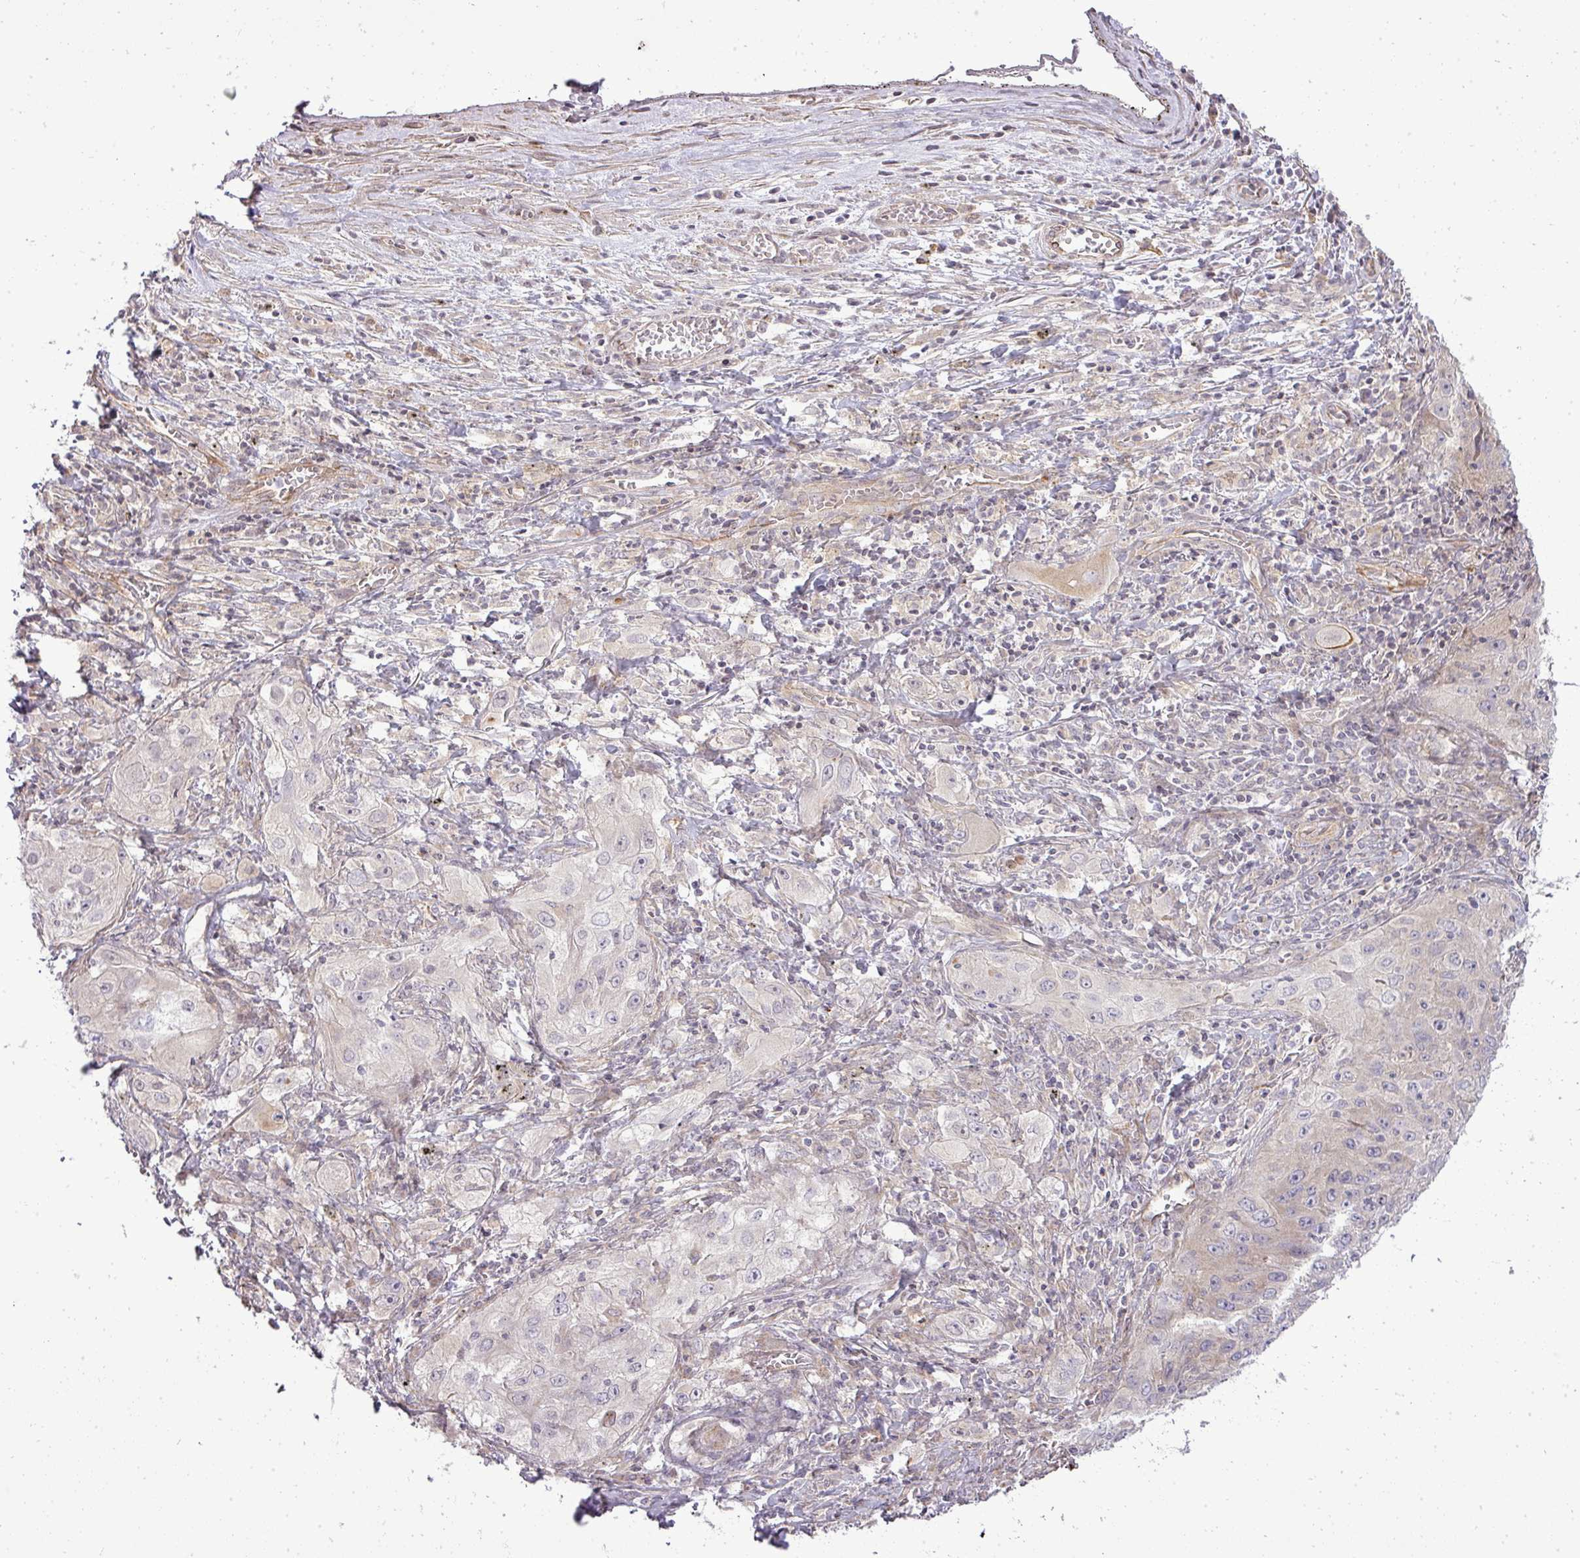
{"staining": {"intensity": "negative", "quantity": "none", "location": "none"}, "tissue": "lung cancer", "cell_type": "Tumor cells", "image_type": "cancer", "snomed": [{"axis": "morphology", "description": "Squamous cell carcinoma, NOS"}, {"axis": "topography", "description": "Lung"}], "caption": "This is an immunohistochemistry micrograph of human squamous cell carcinoma (lung). There is no positivity in tumor cells.", "gene": "PDRG1", "patient": {"sex": "female", "age": 69}}